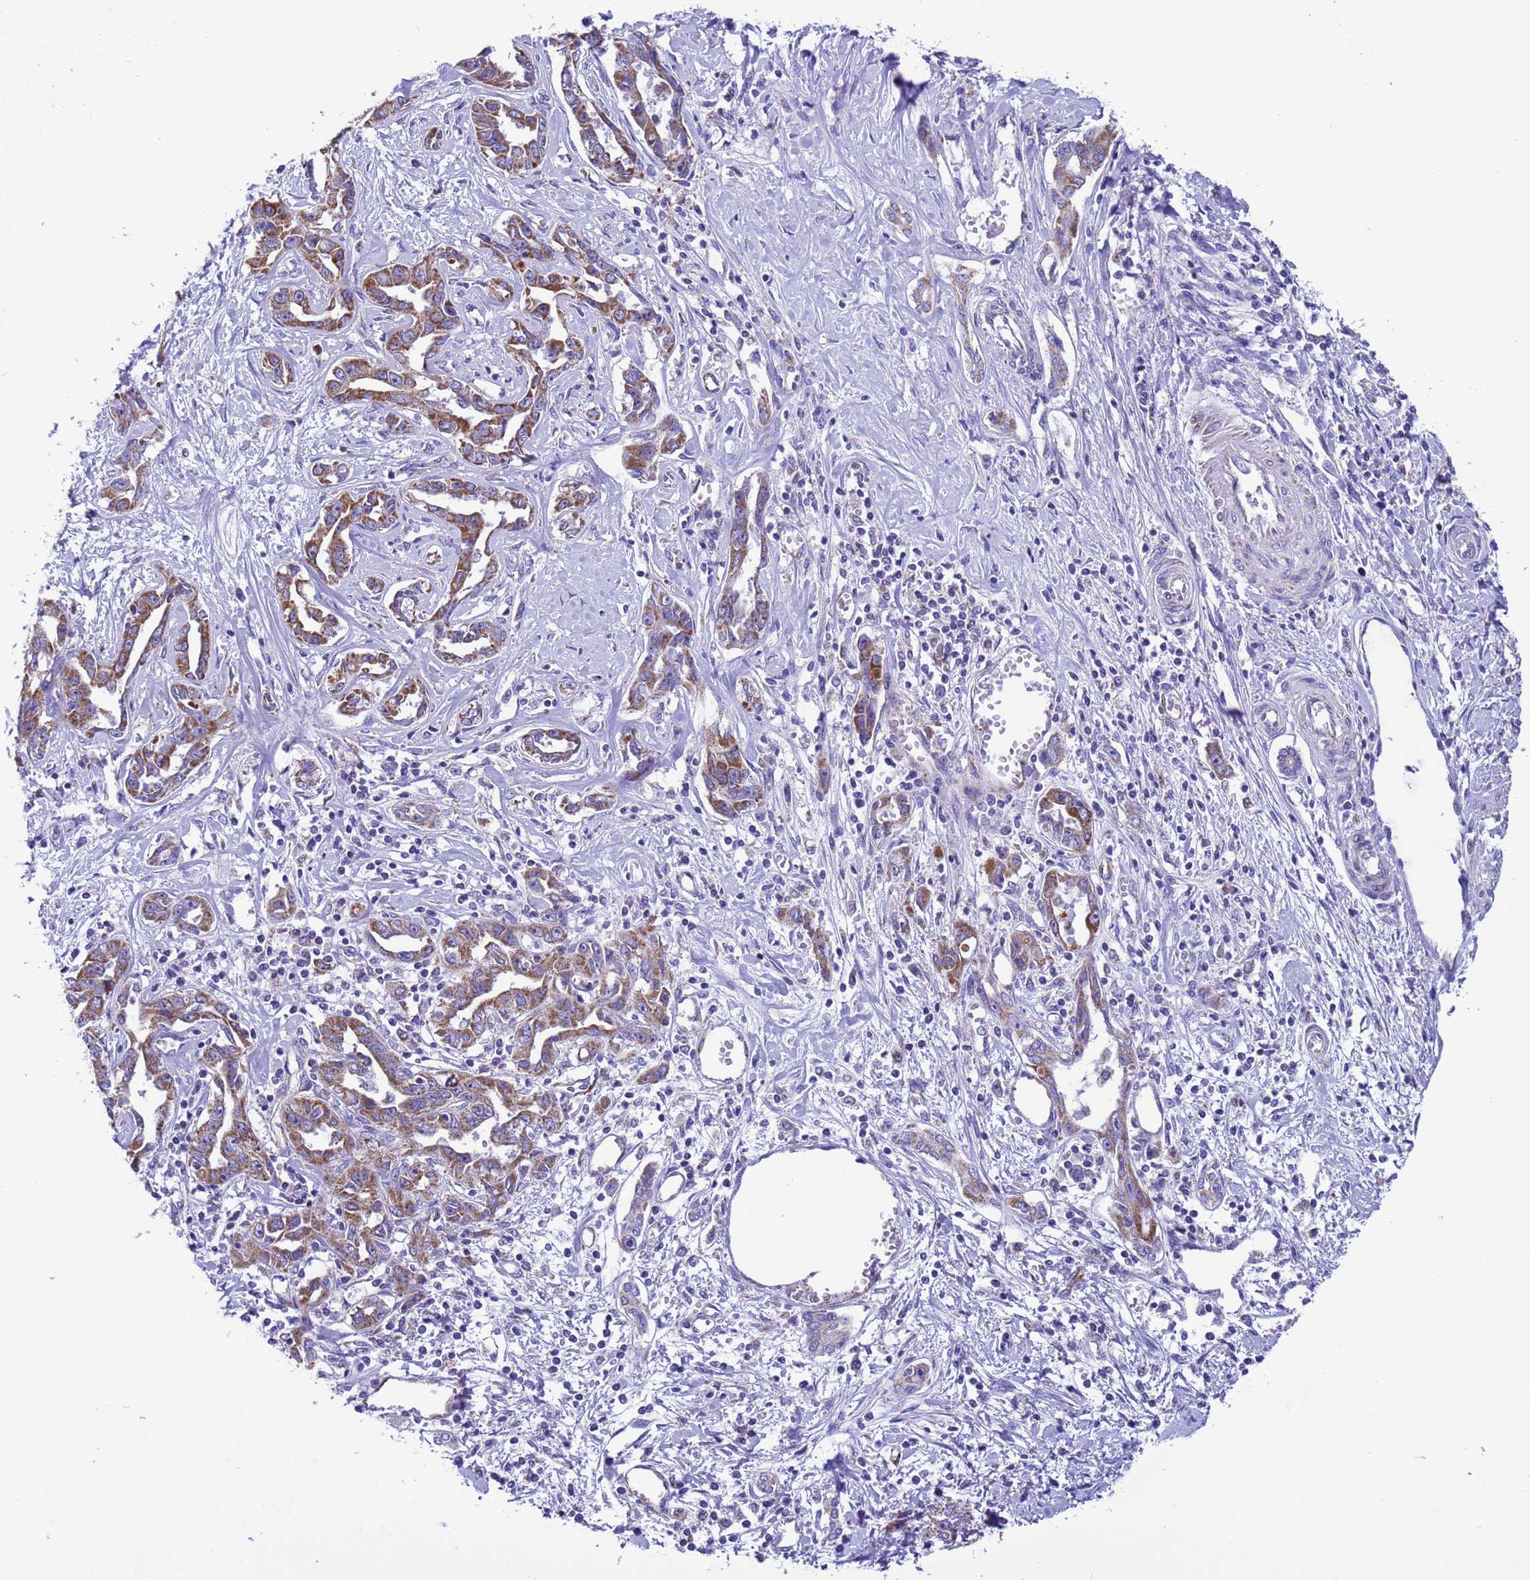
{"staining": {"intensity": "moderate", "quantity": ">75%", "location": "cytoplasmic/membranous"}, "tissue": "liver cancer", "cell_type": "Tumor cells", "image_type": "cancer", "snomed": [{"axis": "morphology", "description": "Cholangiocarcinoma"}, {"axis": "topography", "description": "Liver"}], "caption": "About >75% of tumor cells in human liver cancer demonstrate moderate cytoplasmic/membranous protein expression as visualized by brown immunohistochemical staining.", "gene": "CCDC191", "patient": {"sex": "male", "age": 59}}